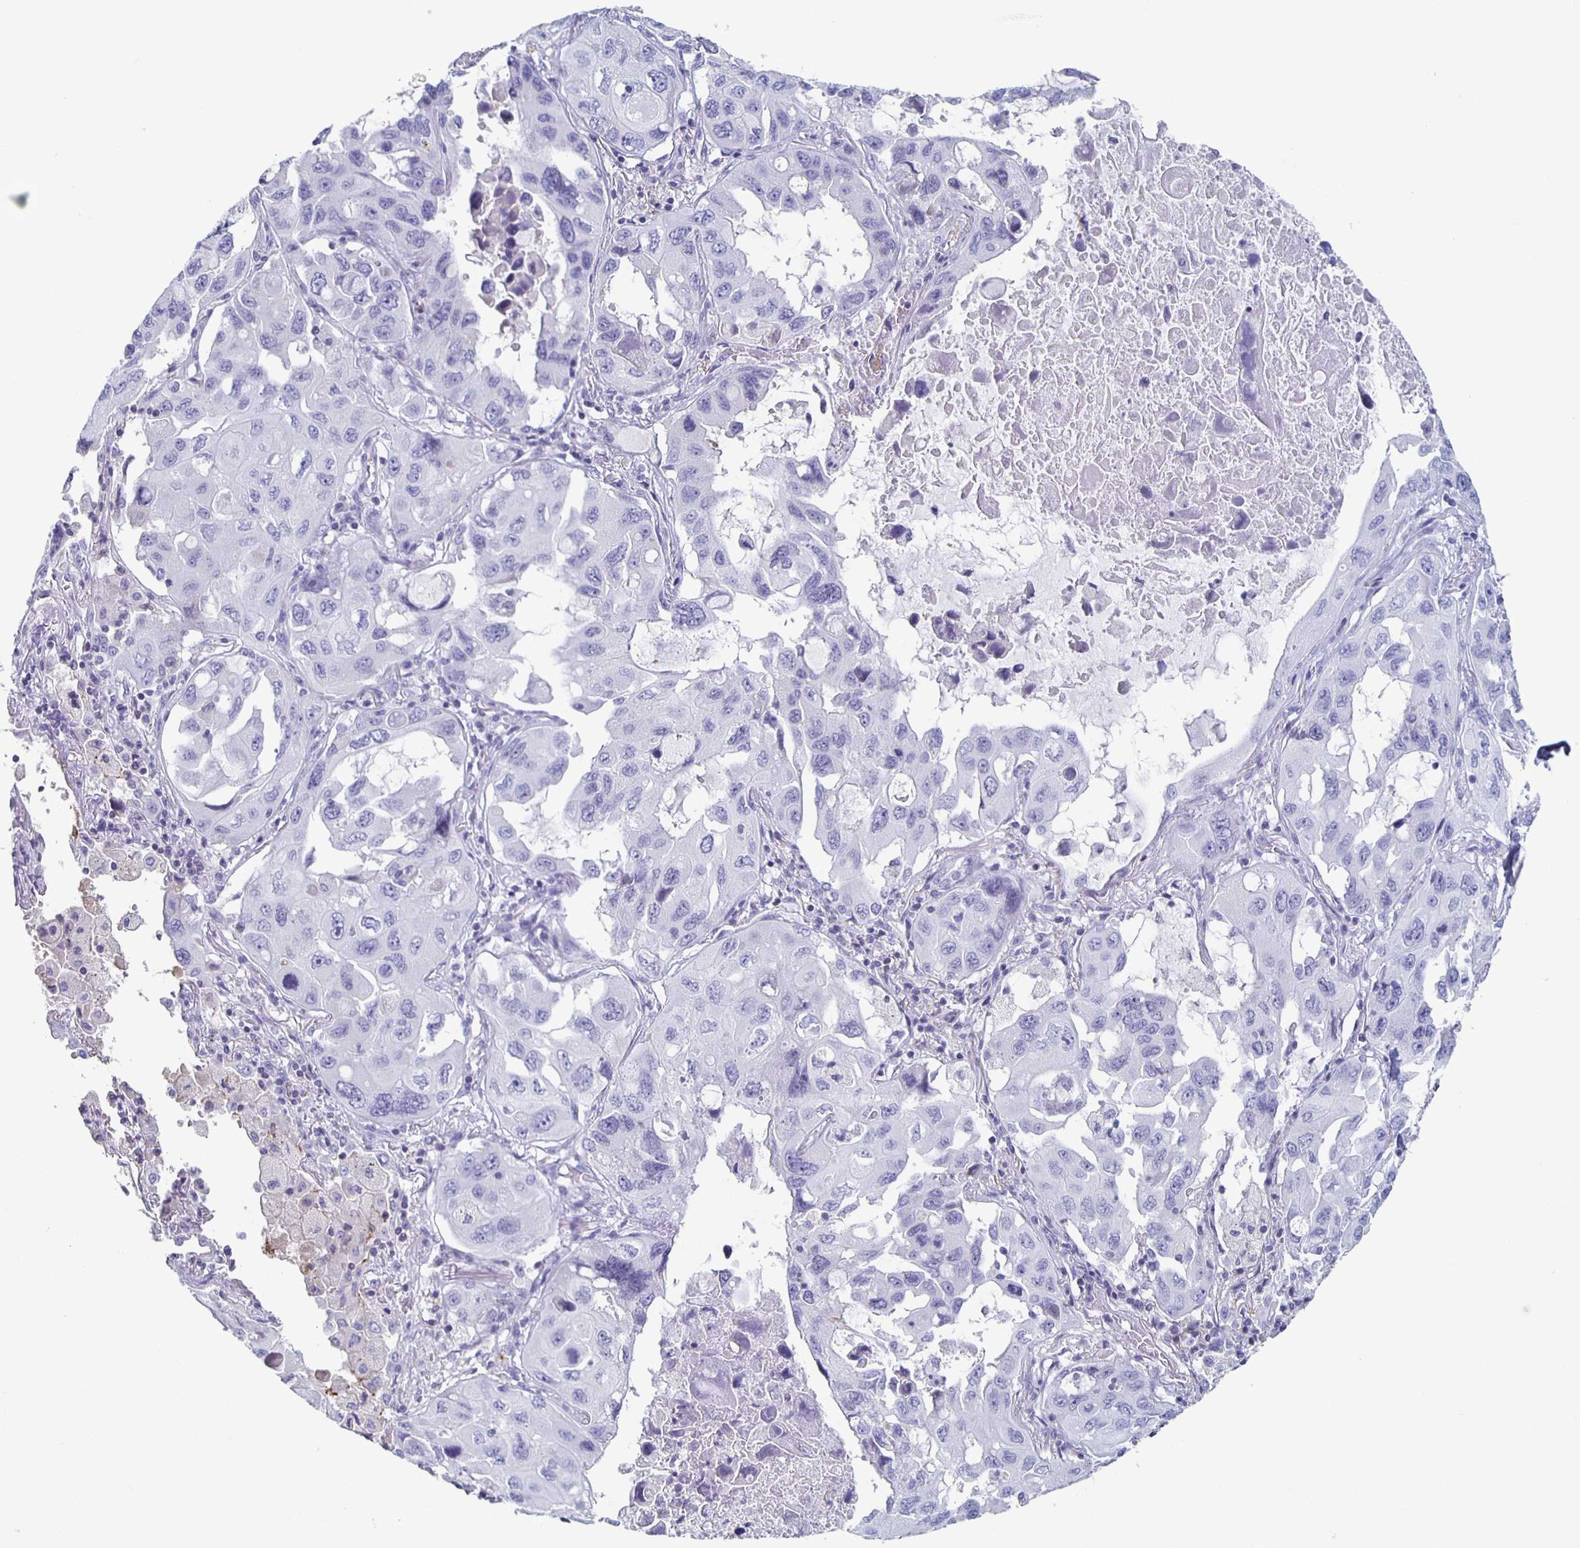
{"staining": {"intensity": "negative", "quantity": "none", "location": "none"}, "tissue": "lung cancer", "cell_type": "Tumor cells", "image_type": "cancer", "snomed": [{"axis": "morphology", "description": "Squamous cell carcinoma, NOS"}, {"axis": "topography", "description": "Lung"}], "caption": "Lung cancer was stained to show a protein in brown. There is no significant expression in tumor cells.", "gene": "FGA", "patient": {"sex": "female", "age": 73}}